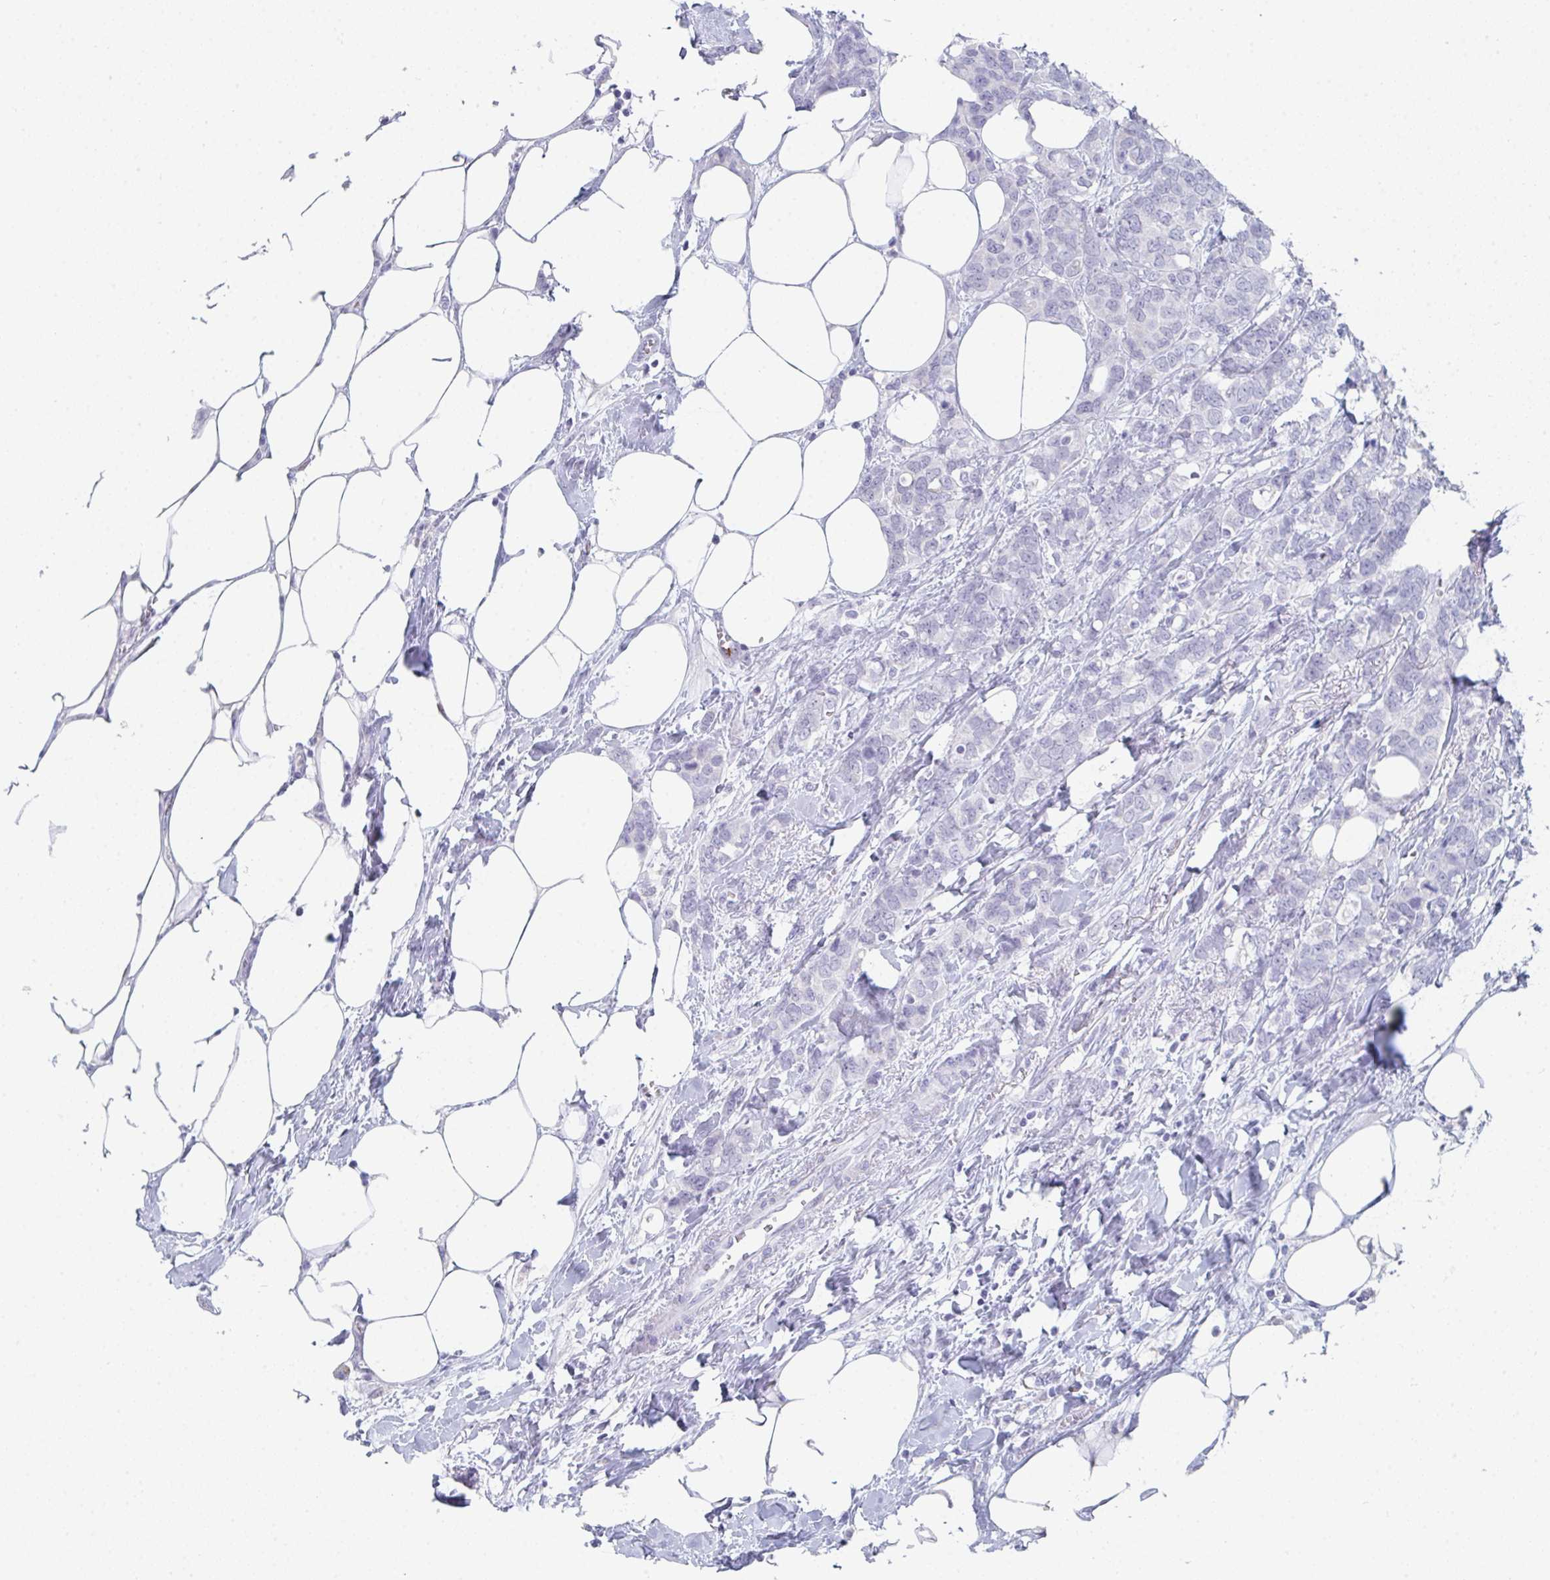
{"staining": {"intensity": "negative", "quantity": "none", "location": "none"}, "tissue": "breast cancer", "cell_type": "Tumor cells", "image_type": "cancer", "snomed": [{"axis": "morphology", "description": "Lobular carcinoma"}, {"axis": "topography", "description": "Breast"}], "caption": "Immunohistochemical staining of human breast cancer shows no significant staining in tumor cells.", "gene": "RUBCN", "patient": {"sex": "female", "age": 91}}